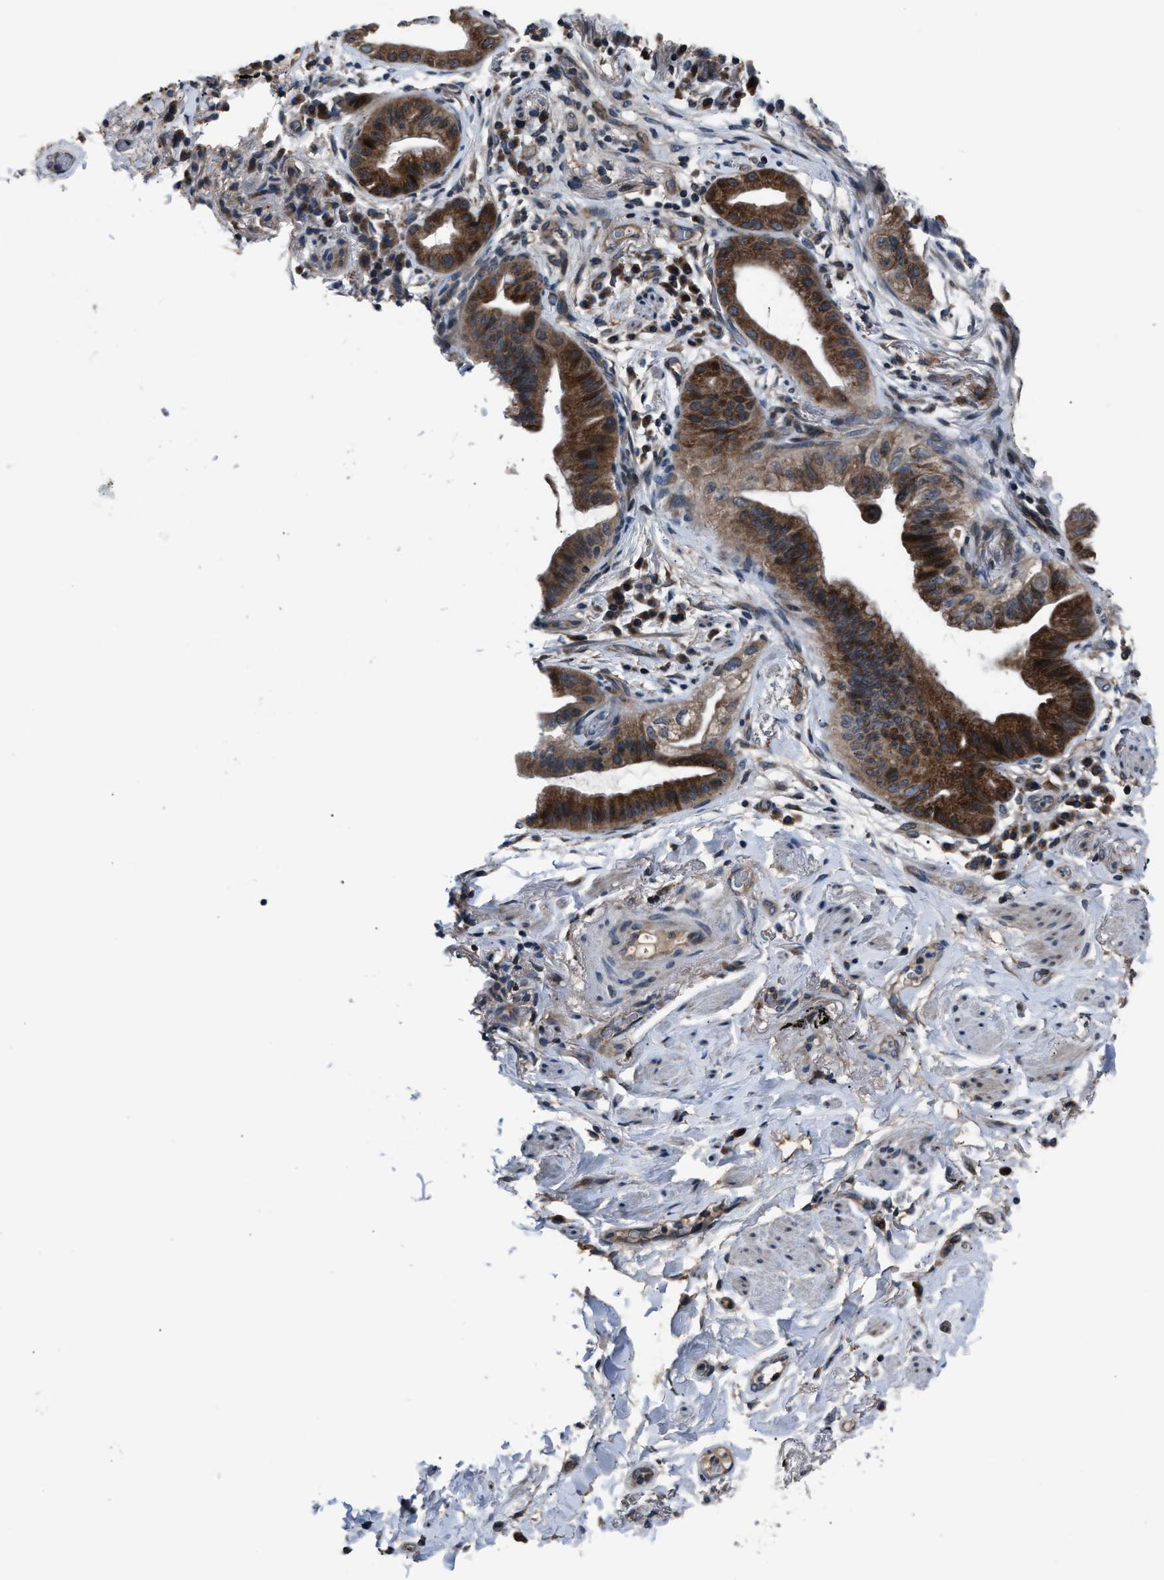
{"staining": {"intensity": "moderate", "quantity": ">75%", "location": "cytoplasmic/membranous"}, "tissue": "lung cancer", "cell_type": "Tumor cells", "image_type": "cancer", "snomed": [{"axis": "morphology", "description": "Normal tissue, NOS"}, {"axis": "morphology", "description": "Adenocarcinoma, NOS"}, {"axis": "topography", "description": "Bronchus"}, {"axis": "topography", "description": "Lung"}], "caption": "Immunohistochemical staining of lung adenocarcinoma exhibits medium levels of moderate cytoplasmic/membranous staining in about >75% of tumor cells.", "gene": "TNRC18", "patient": {"sex": "female", "age": 70}}